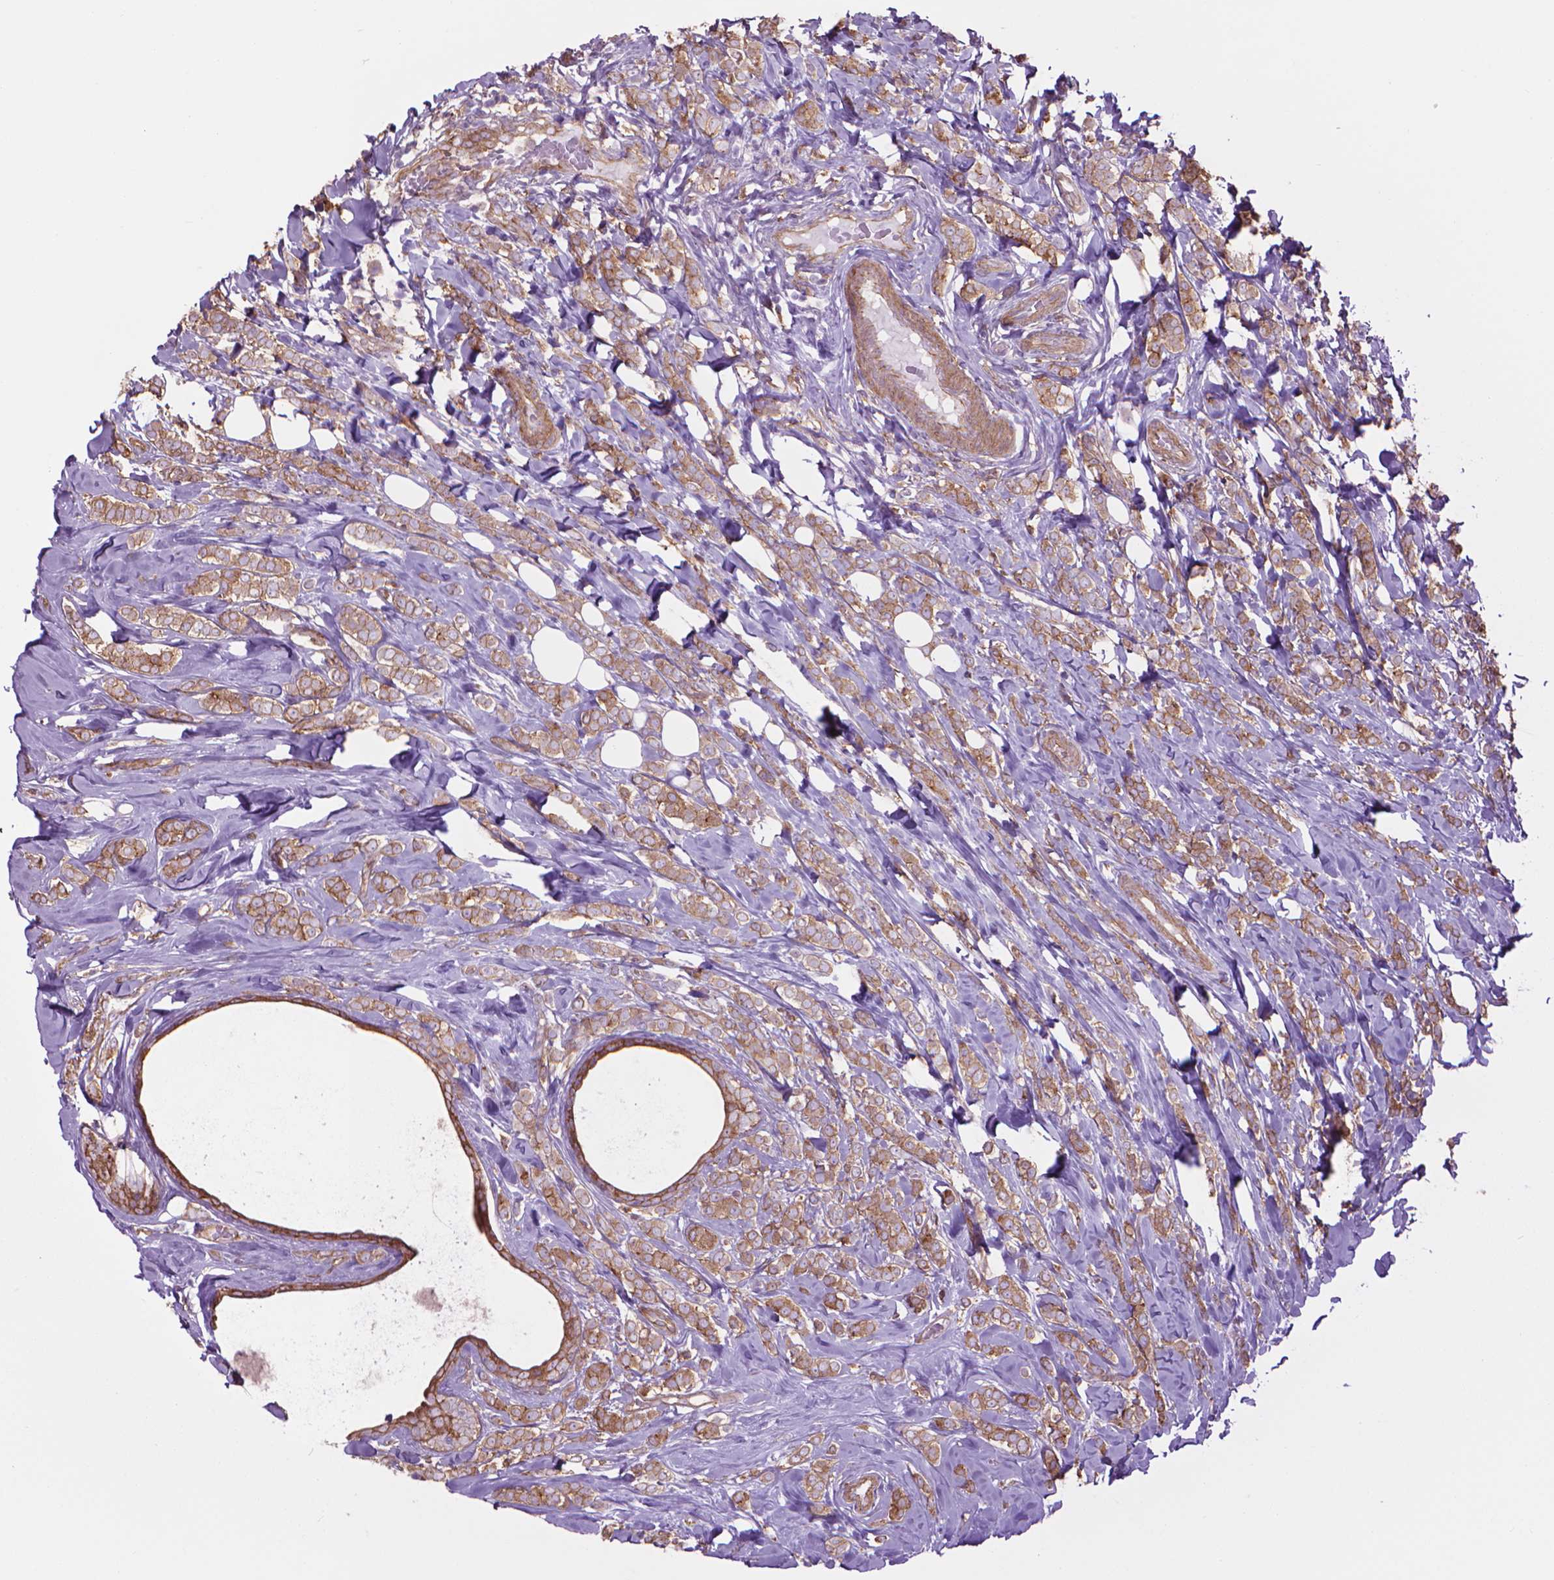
{"staining": {"intensity": "weak", "quantity": ">75%", "location": "cytoplasmic/membranous"}, "tissue": "breast cancer", "cell_type": "Tumor cells", "image_type": "cancer", "snomed": [{"axis": "morphology", "description": "Lobular carcinoma"}, {"axis": "topography", "description": "Breast"}], "caption": "Immunohistochemical staining of human breast lobular carcinoma shows low levels of weak cytoplasmic/membranous protein expression in about >75% of tumor cells.", "gene": "CORO1B", "patient": {"sex": "female", "age": 49}}